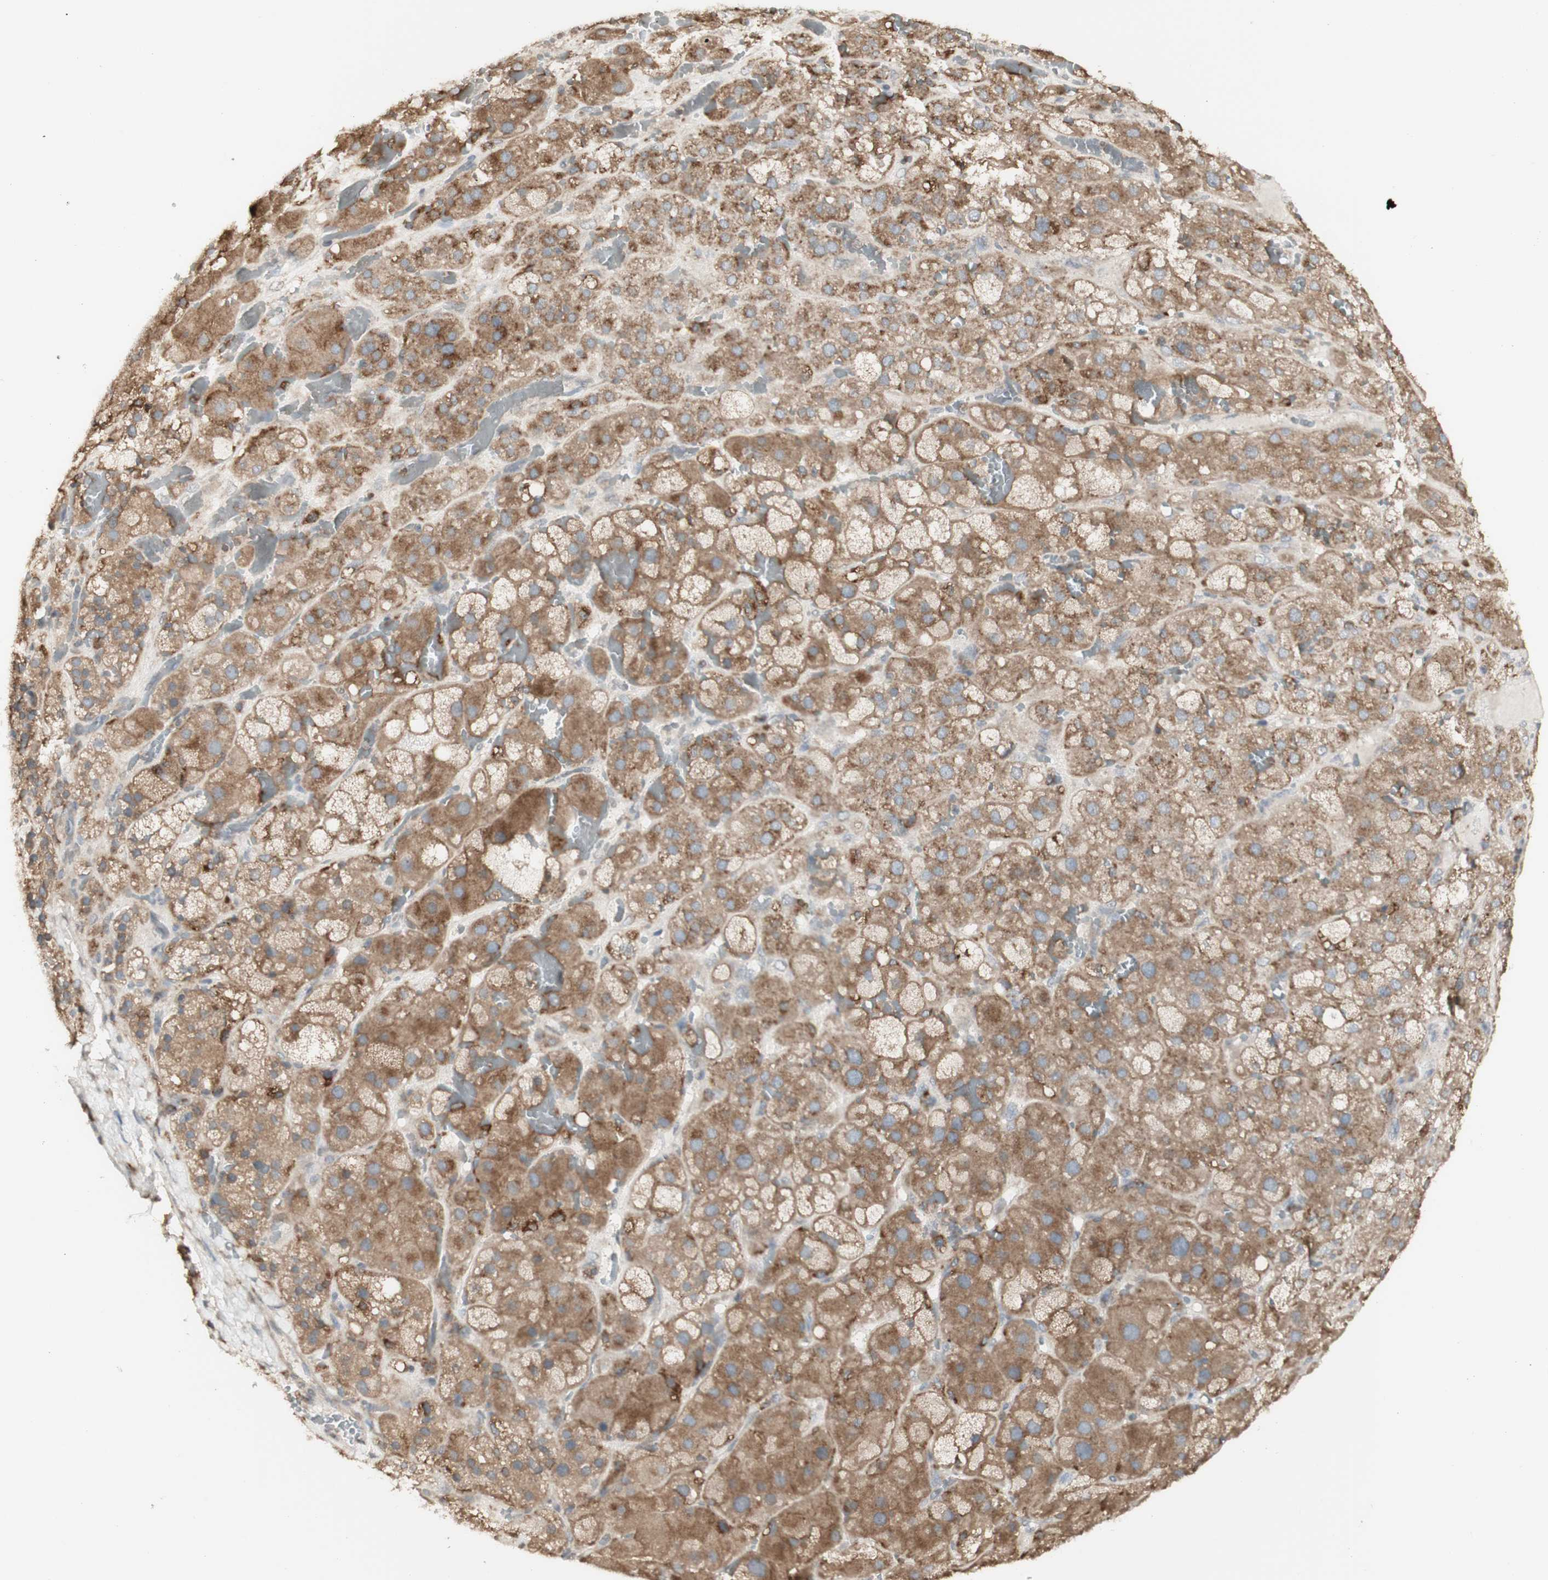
{"staining": {"intensity": "moderate", "quantity": ">75%", "location": "cytoplasmic/membranous"}, "tissue": "adrenal gland", "cell_type": "Glandular cells", "image_type": "normal", "snomed": [{"axis": "morphology", "description": "Normal tissue, NOS"}, {"axis": "topography", "description": "Adrenal gland"}], "caption": "Adrenal gland stained for a protein demonstrates moderate cytoplasmic/membranous positivity in glandular cells.", "gene": "ATP6V1E1", "patient": {"sex": "female", "age": 47}}